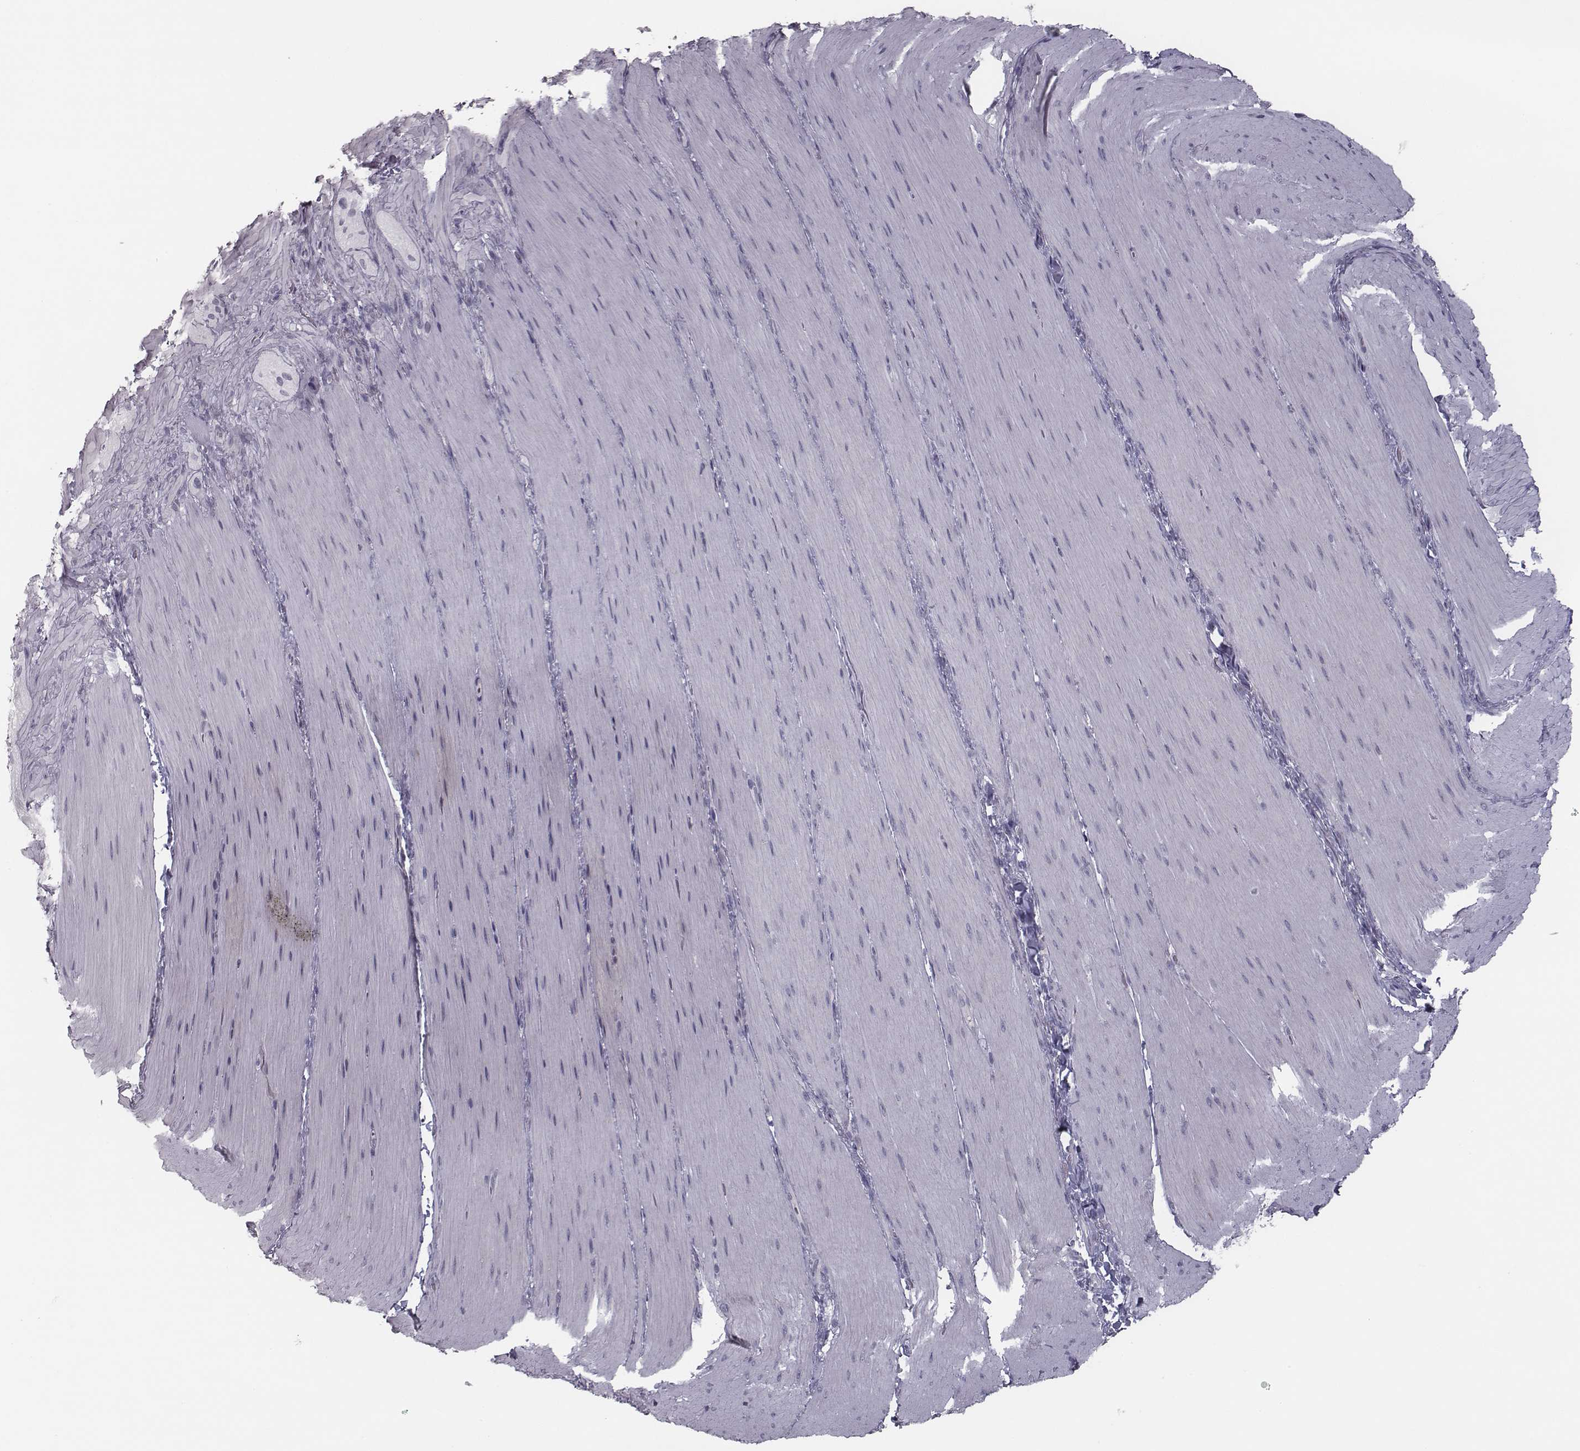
{"staining": {"intensity": "negative", "quantity": "none", "location": "none"}, "tissue": "smooth muscle", "cell_type": "Smooth muscle cells", "image_type": "normal", "snomed": [{"axis": "morphology", "description": "Normal tissue, NOS"}, {"axis": "topography", "description": "Smooth muscle"}, {"axis": "topography", "description": "Colon"}], "caption": "Protein analysis of benign smooth muscle shows no significant expression in smooth muscle cells.", "gene": "SEPTIN14", "patient": {"sex": "male", "age": 73}}